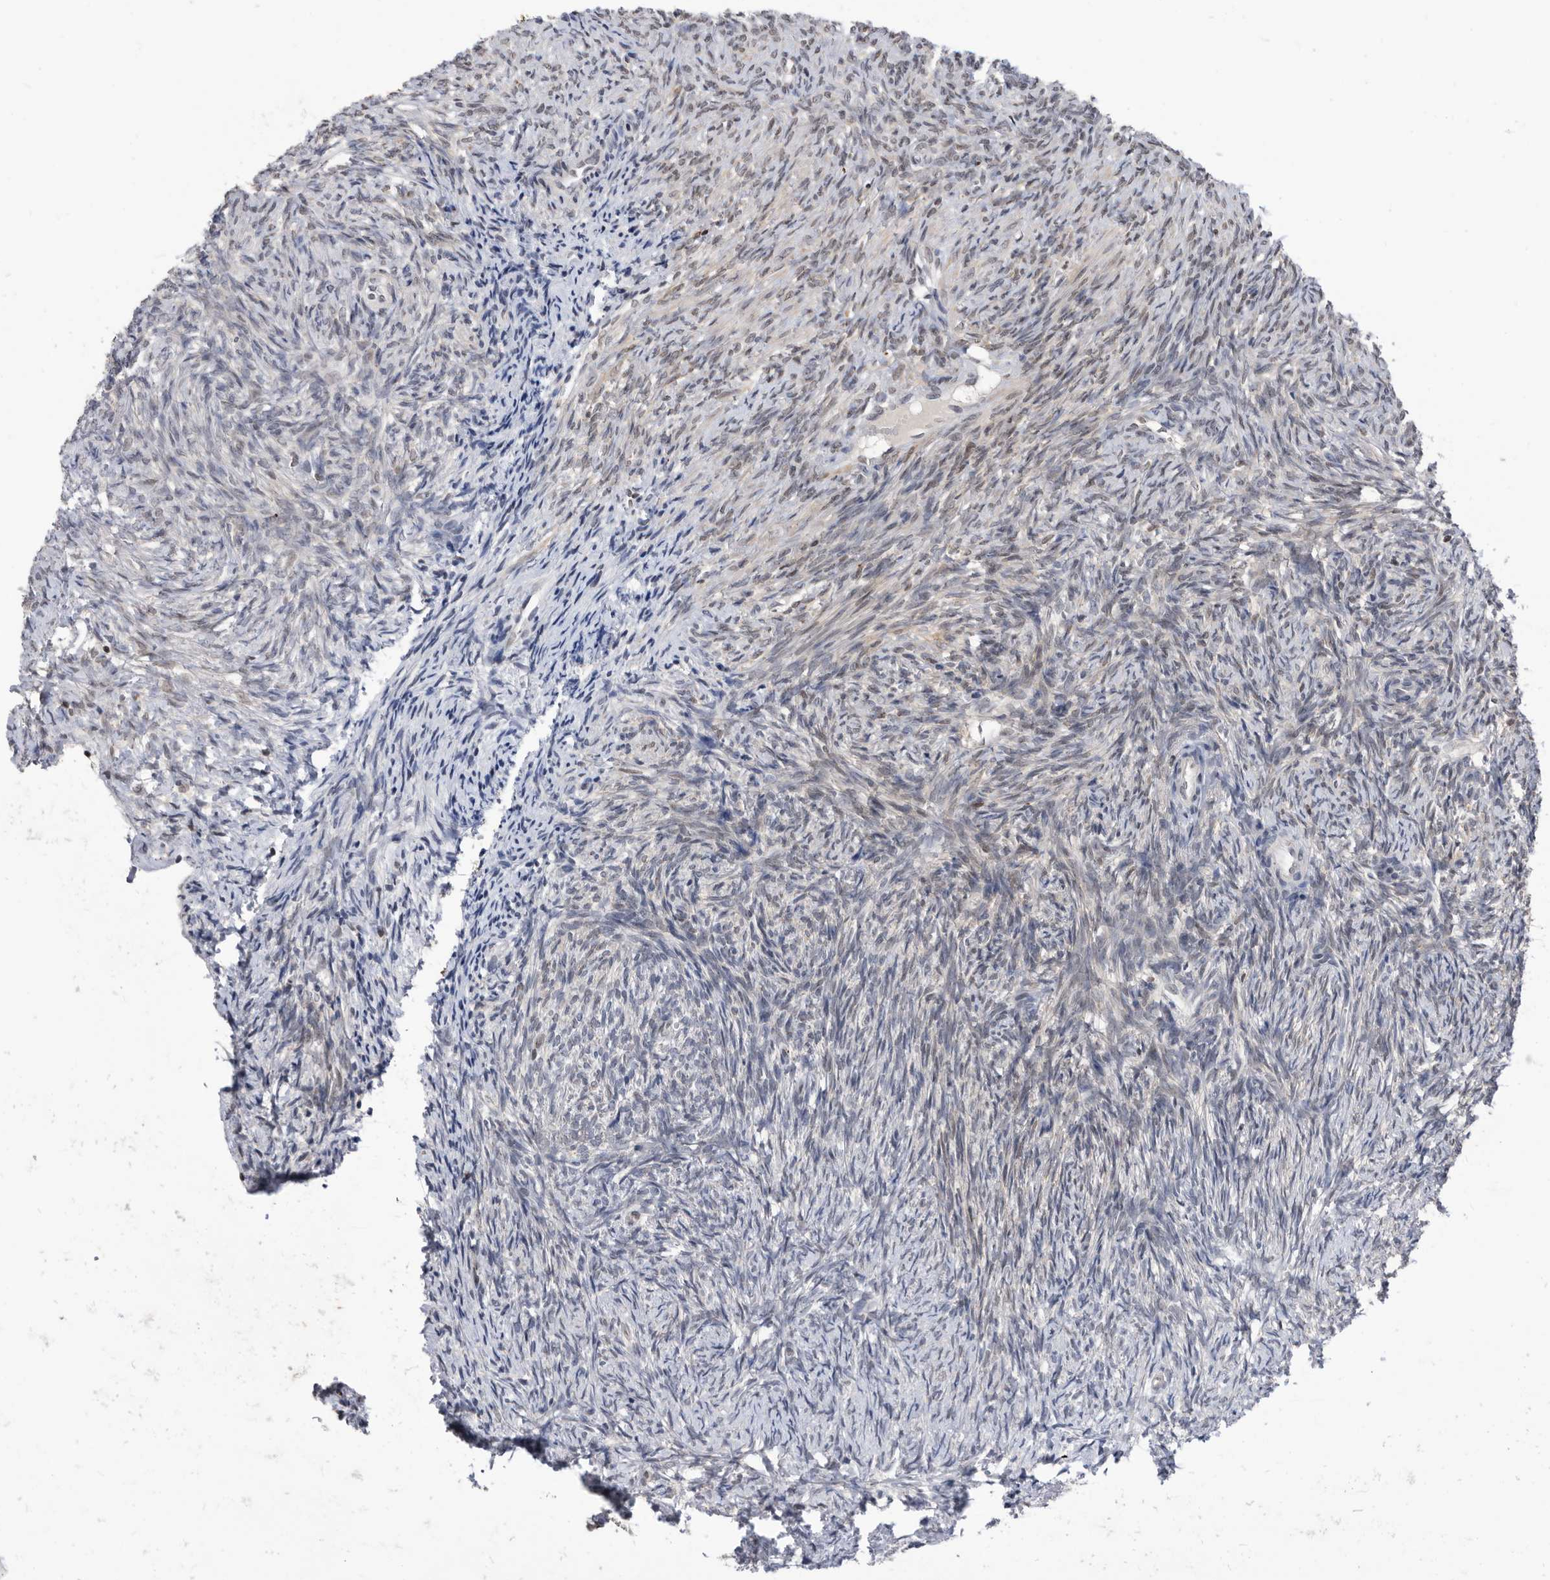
{"staining": {"intensity": "weak", "quantity": "25%-75%", "location": "nuclear"}, "tissue": "ovary", "cell_type": "Ovarian stroma cells", "image_type": "normal", "snomed": [{"axis": "morphology", "description": "Normal tissue, NOS"}, {"axis": "topography", "description": "Ovary"}], "caption": "Ovary stained for a protein displays weak nuclear positivity in ovarian stroma cells. (IHC, brightfield microscopy, high magnification).", "gene": "TSTD1", "patient": {"sex": "female", "age": 41}}